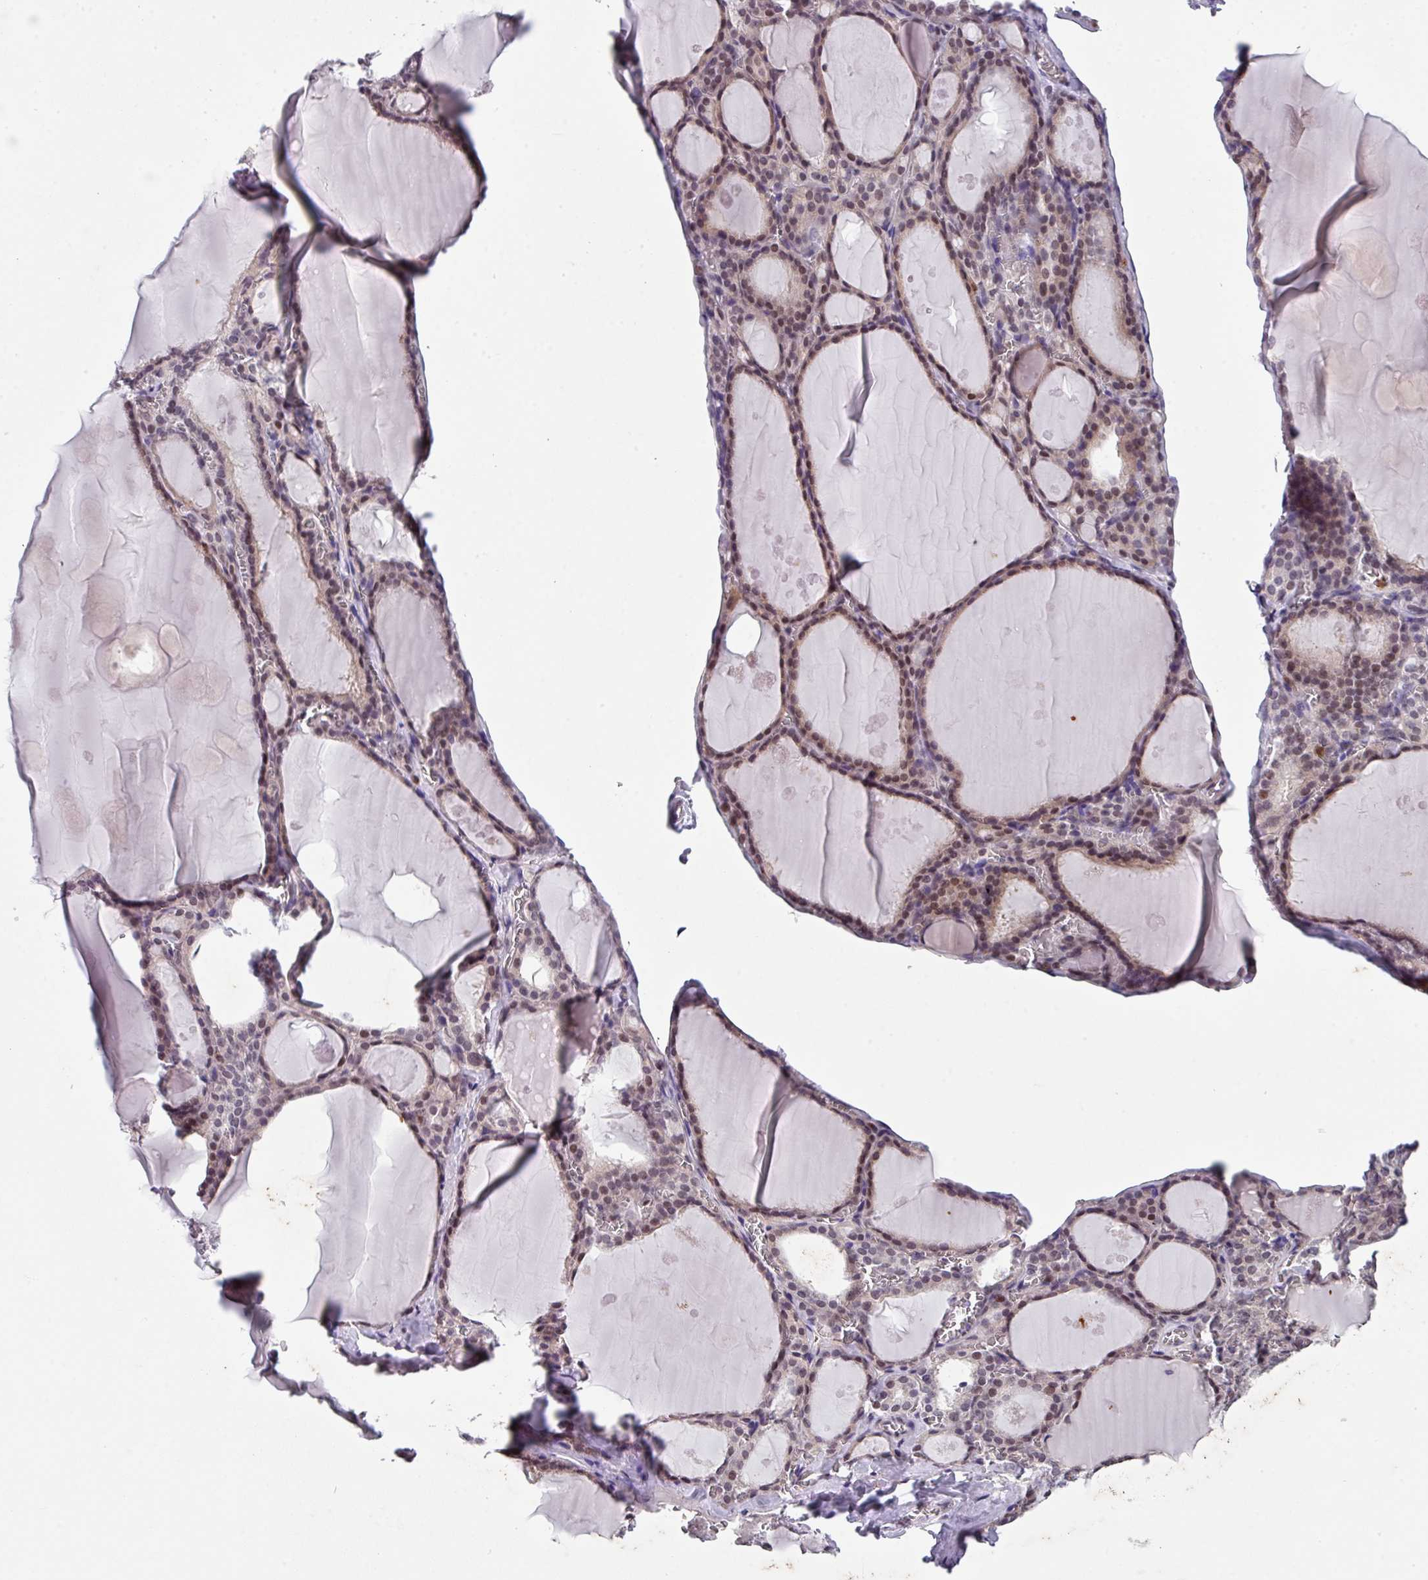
{"staining": {"intensity": "weak", "quantity": "25%-75%", "location": "nuclear"}, "tissue": "thyroid gland", "cell_type": "Glandular cells", "image_type": "normal", "snomed": [{"axis": "morphology", "description": "Normal tissue, NOS"}, {"axis": "topography", "description": "Thyroid gland"}], "caption": "Protein expression analysis of benign thyroid gland exhibits weak nuclear expression in about 25%-75% of glandular cells. (Brightfield microscopy of DAB IHC at high magnification).", "gene": "ZFP3", "patient": {"sex": "male", "age": 56}}